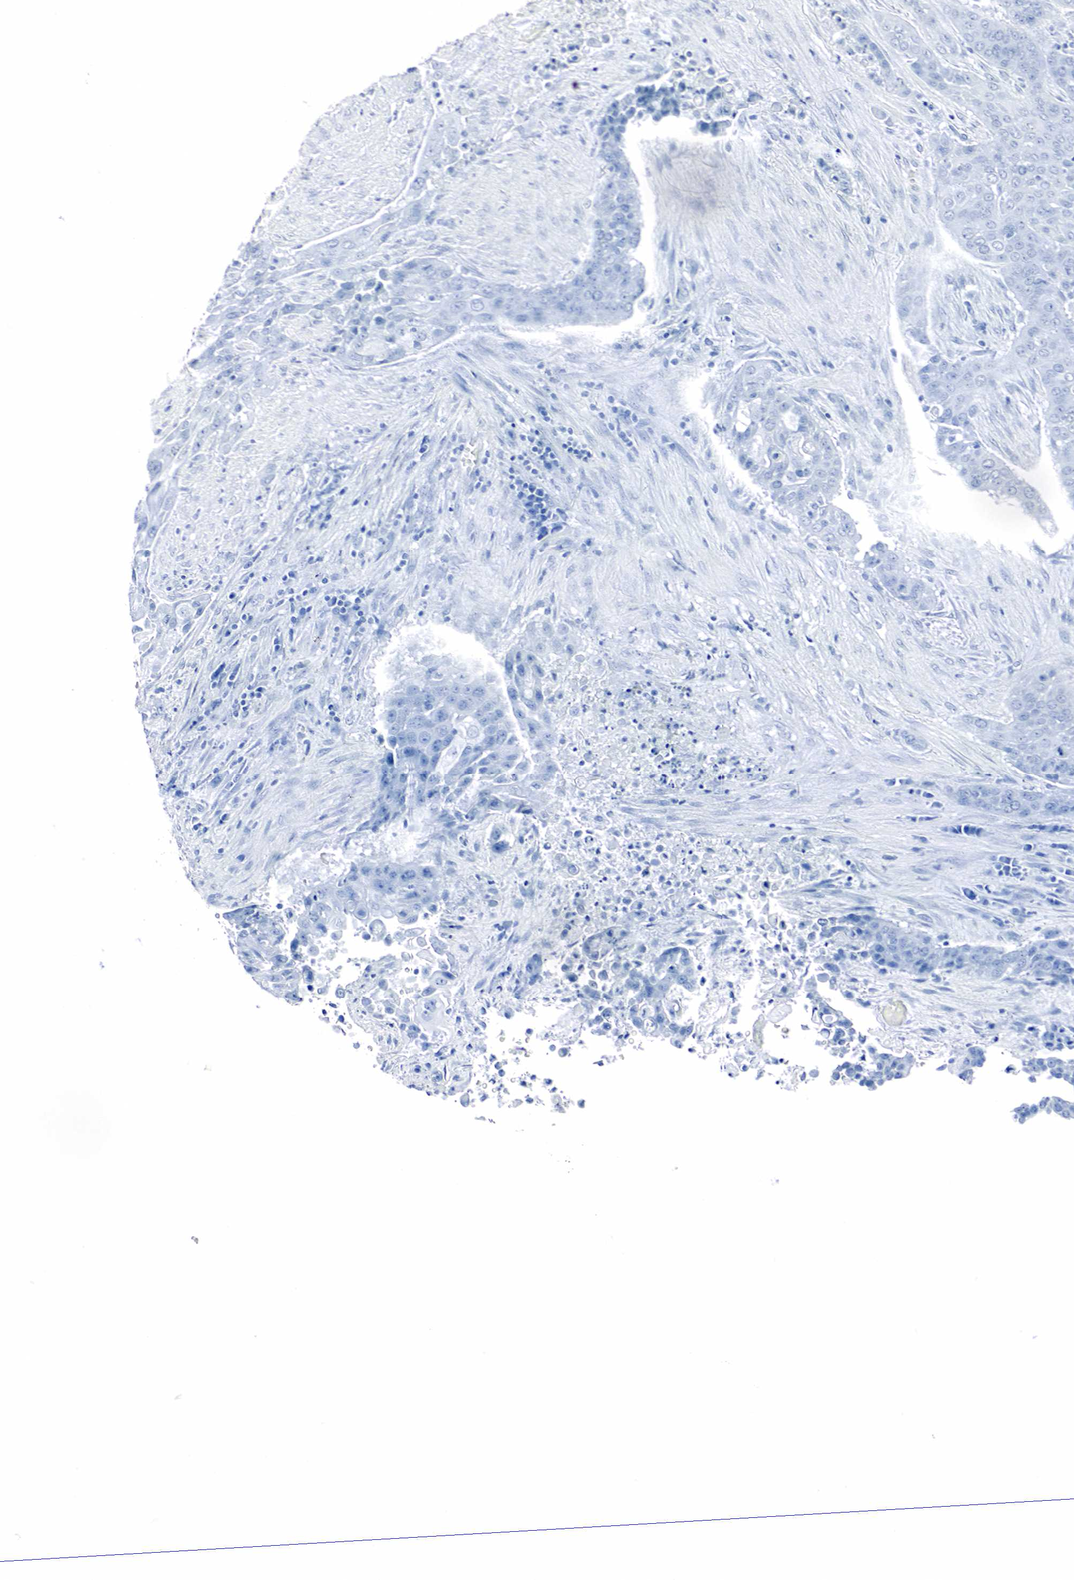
{"staining": {"intensity": "negative", "quantity": "none", "location": "none"}, "tissue": "urothelial cancer", "cell_type": "Tumor cells", "image_type": "cancer", "snomed": [{"axis": "morphology", "description": "Urothelial carcinoma, High grade"}, {"axis": "topography", "description": "Urinary bladder"}], "caption": "IHC image of neoplastic tissue: human high-grade urothelial carcinoma stained with DAB (3,3'-diaminobenzidine) displays no significant protein expression in tumor cells.", "gene": "GAST", "patient": {"sex": "male", "age": 74}}